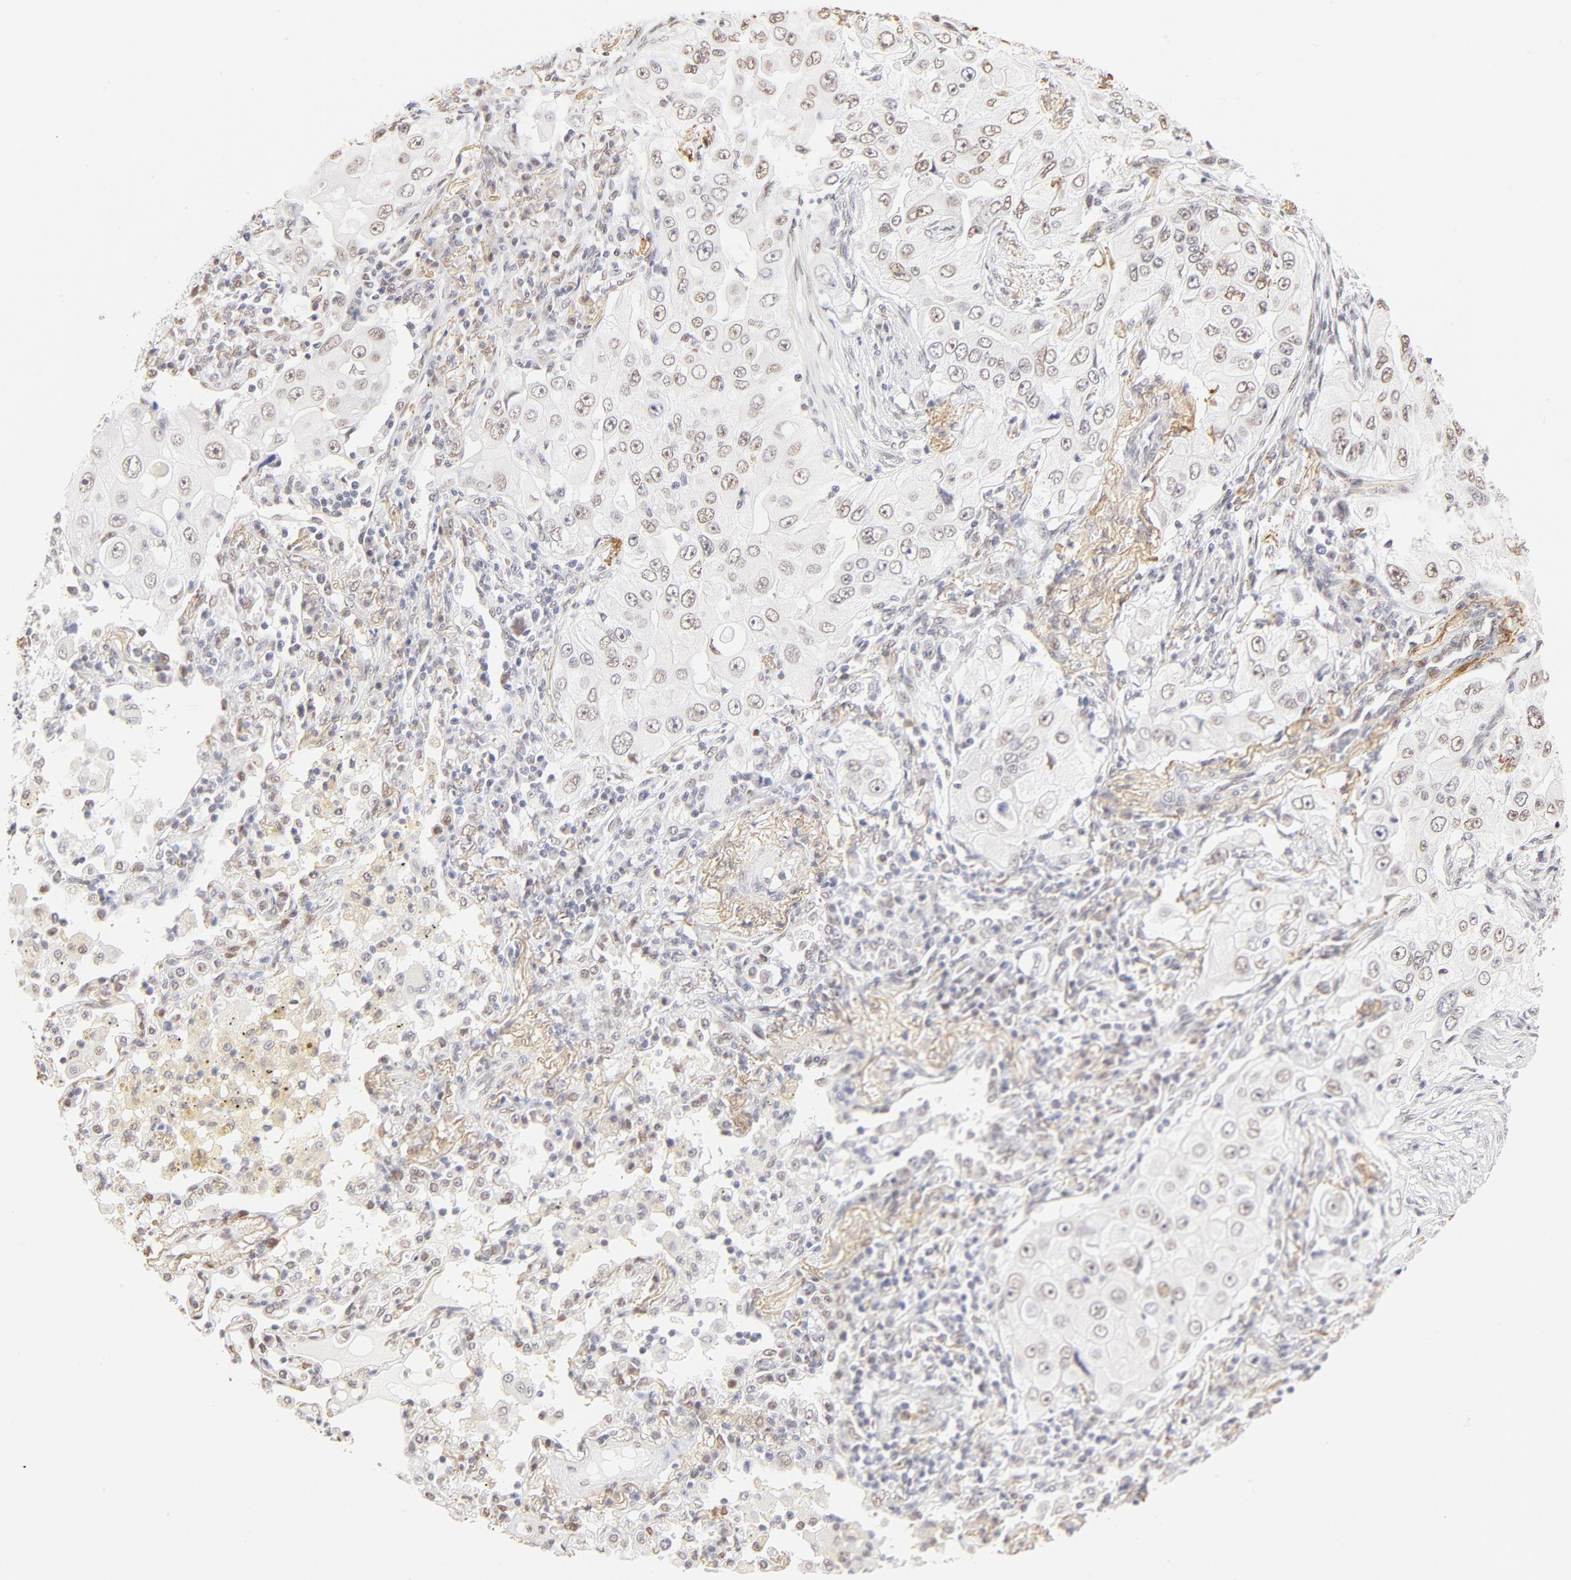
{"staining": {"intensity": "weak", "quantity": "<25%", "location": "nuclear"}, "tissue": "lung cancer", "cell_type": "Tumor cells", "image_type": "cancer", "snomed": [{"axis": "morphology", "description": "Adenocarcinoma, NOS"}, {"axis": "topography", "description": "Lung"}], "caption": "Image shows no significant protein positivity in tumor cells of adenocarcinoma (lung).", "gene": "PBX1", "patient": {"sex": "male", "age": 84}}